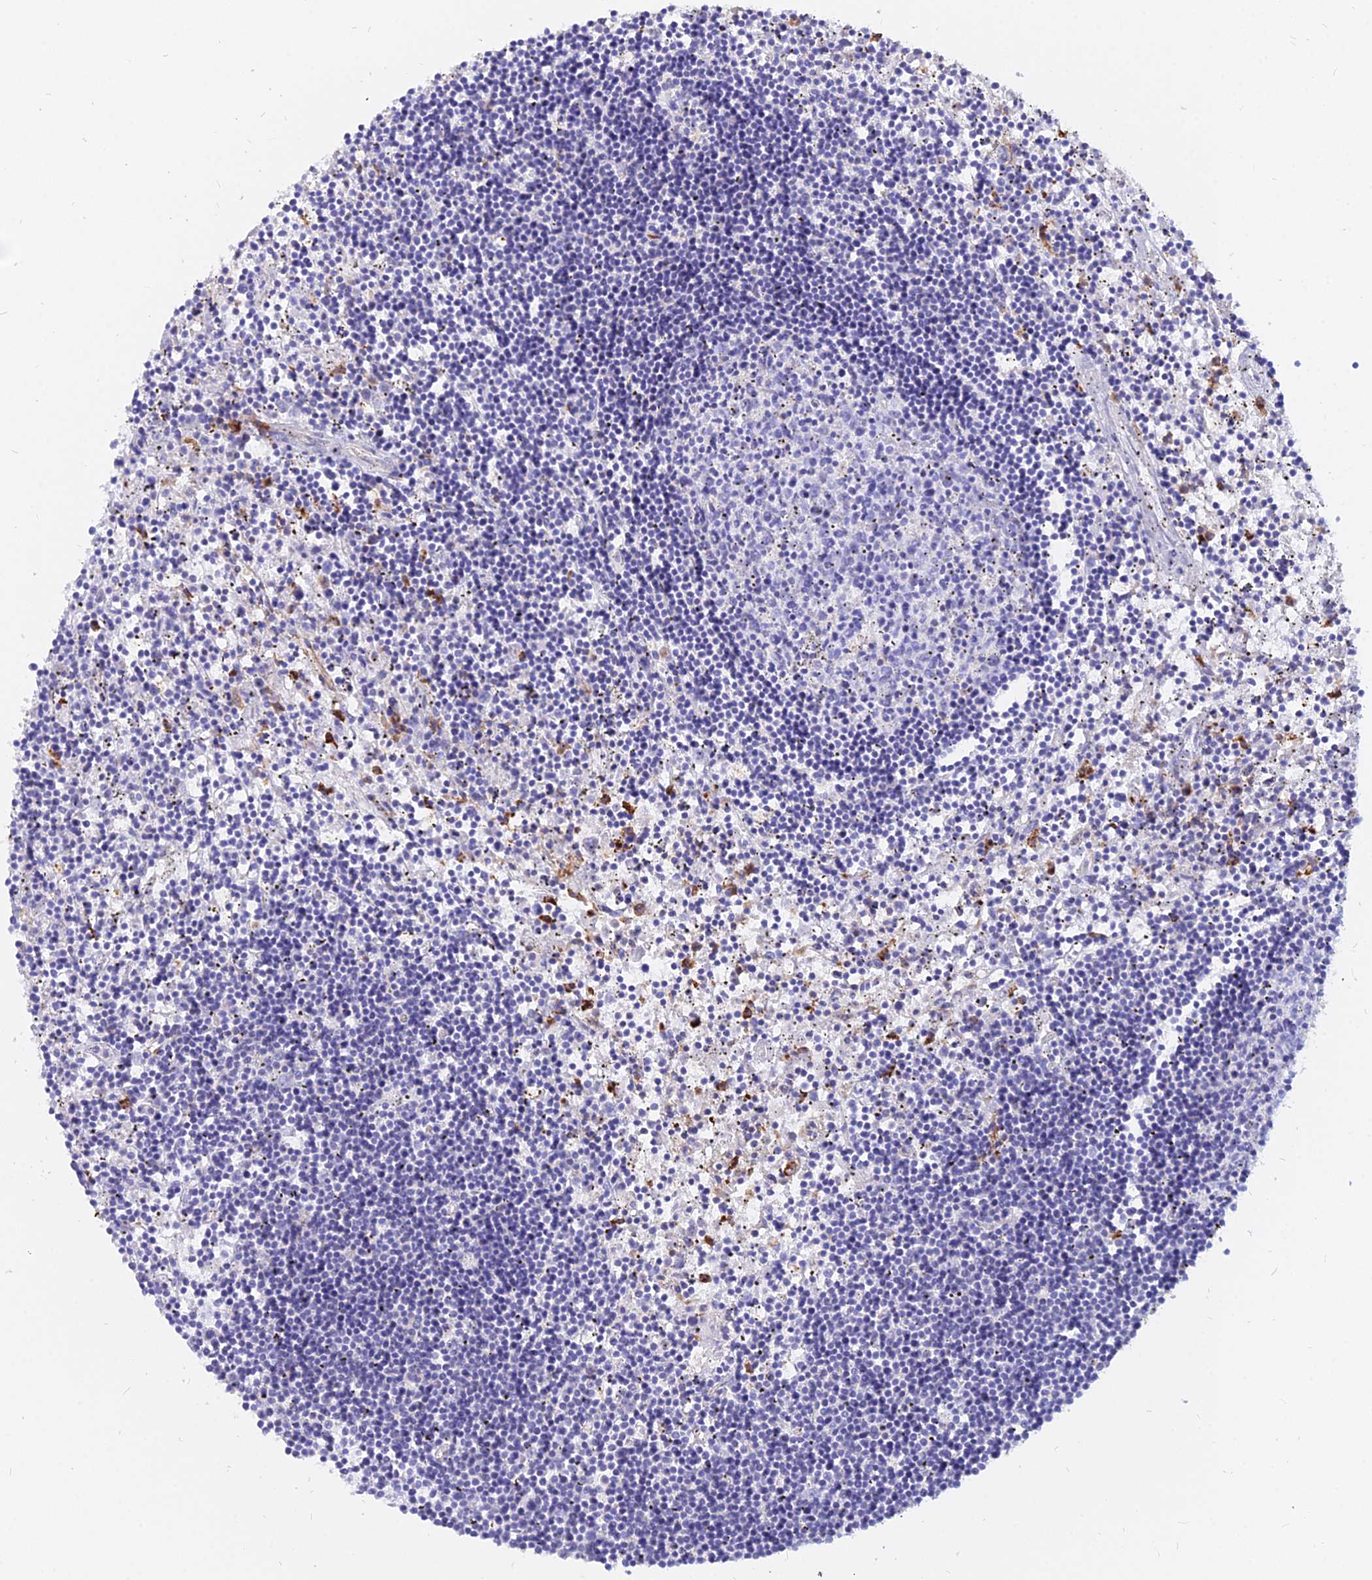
{"staining": {"intensity": "negative", "quantity": "none", "location": "none"}, "tissue": "lymphoma", "cell_type": "Tumor cells", "image_type": "cancer", "snomed": [{"axis": "morphology", "description": "Malignant lymphoma, non-Hodgkin's type, Low grade"}, {"axis": "topography", "description": "Spleen"}], "caption": "High power microscopy image of an immunohistochemistry micrograph of lymphoma, revealing no significant expression in tumor cells.", "gene": "AGTRAP", "patient": {"sex": "male", "age": 76}}